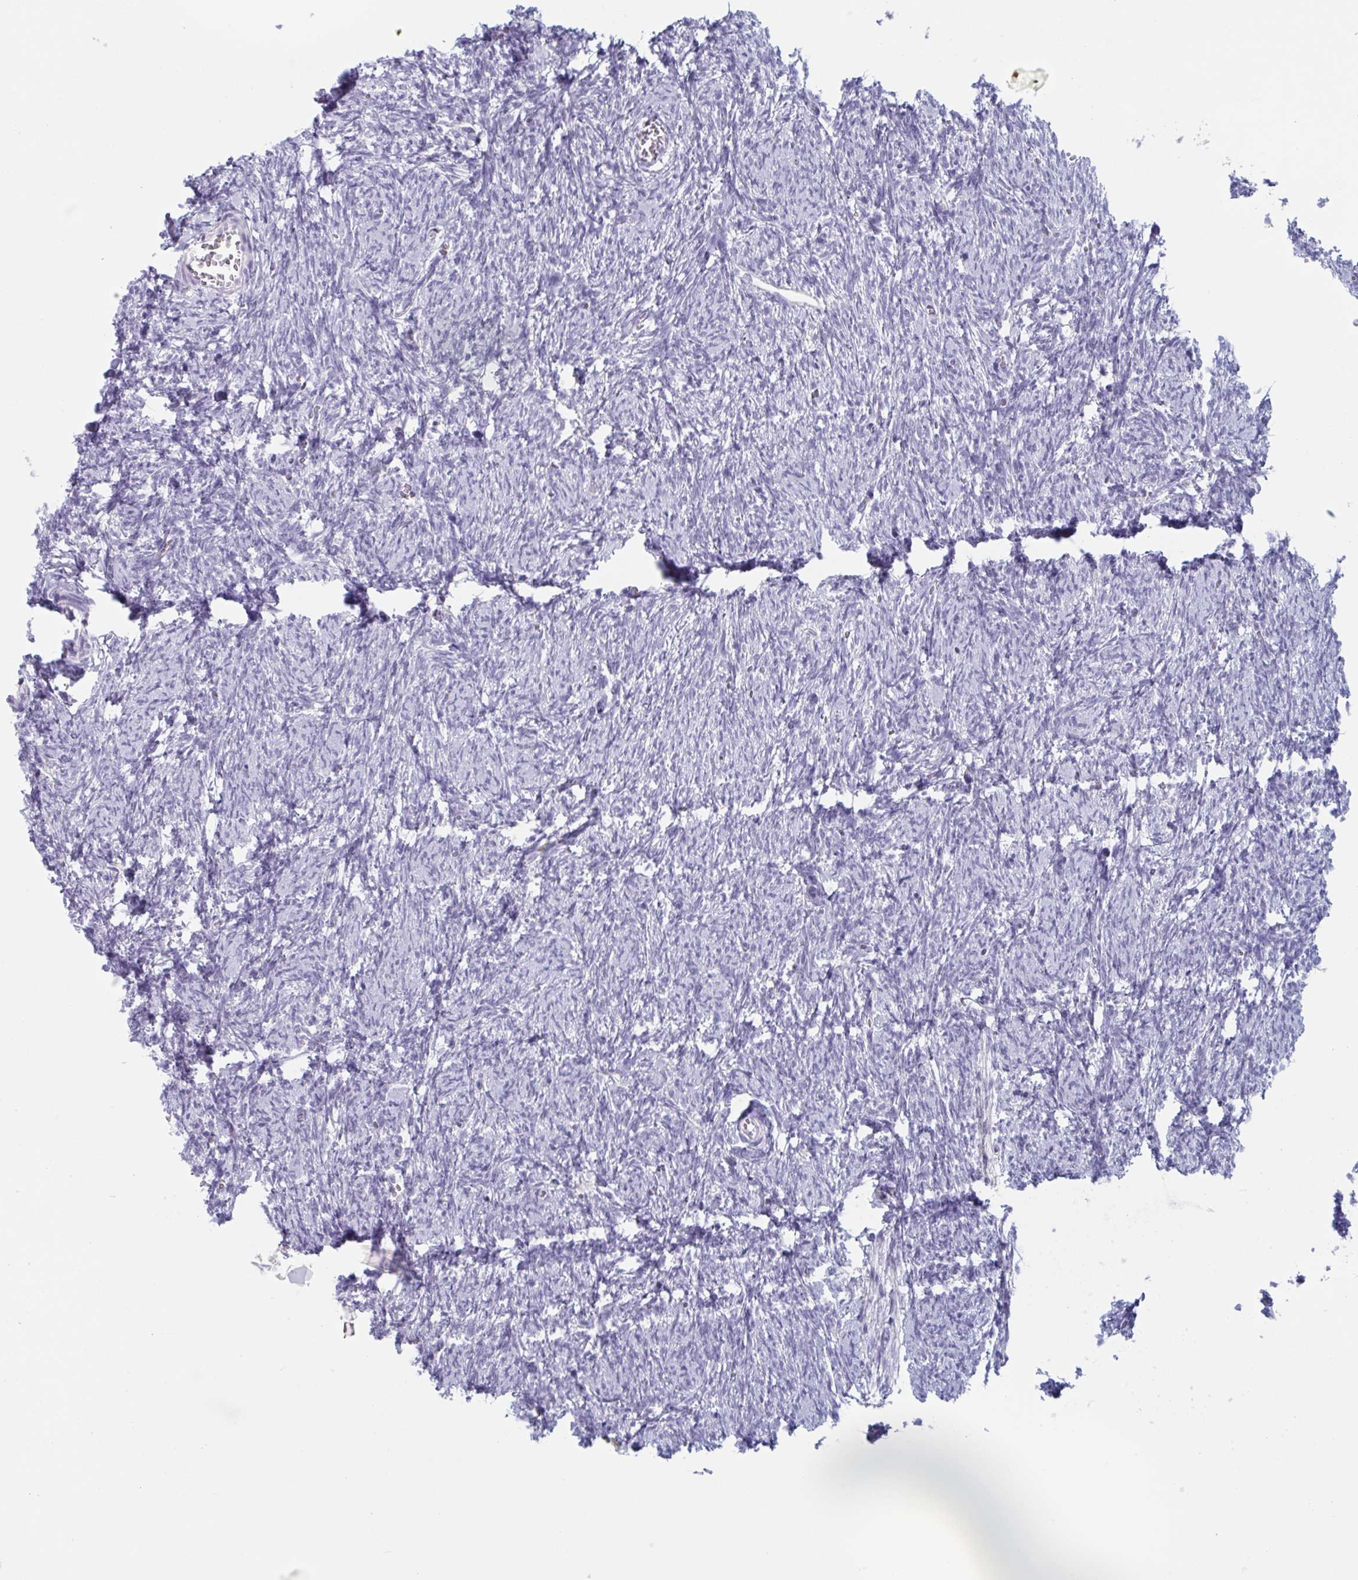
{"staining": {"intensity": "negative", "quantity": "none", "location": "none"}, "tissue": "ovary", "cell_type": "Ovarian stroma cells", "image_type": "normal", "snomed": [{"axis": "morphology", "description": "Normal tissue, NOS"}, {"axis": "topography", "description": "Ovary"}], "caption": "The histopathology image exhibits no significant staining in ovarian stroma cells of ovary.", "gene": "HSD11B2", "patient": {"sex": "female", "age": 41}}